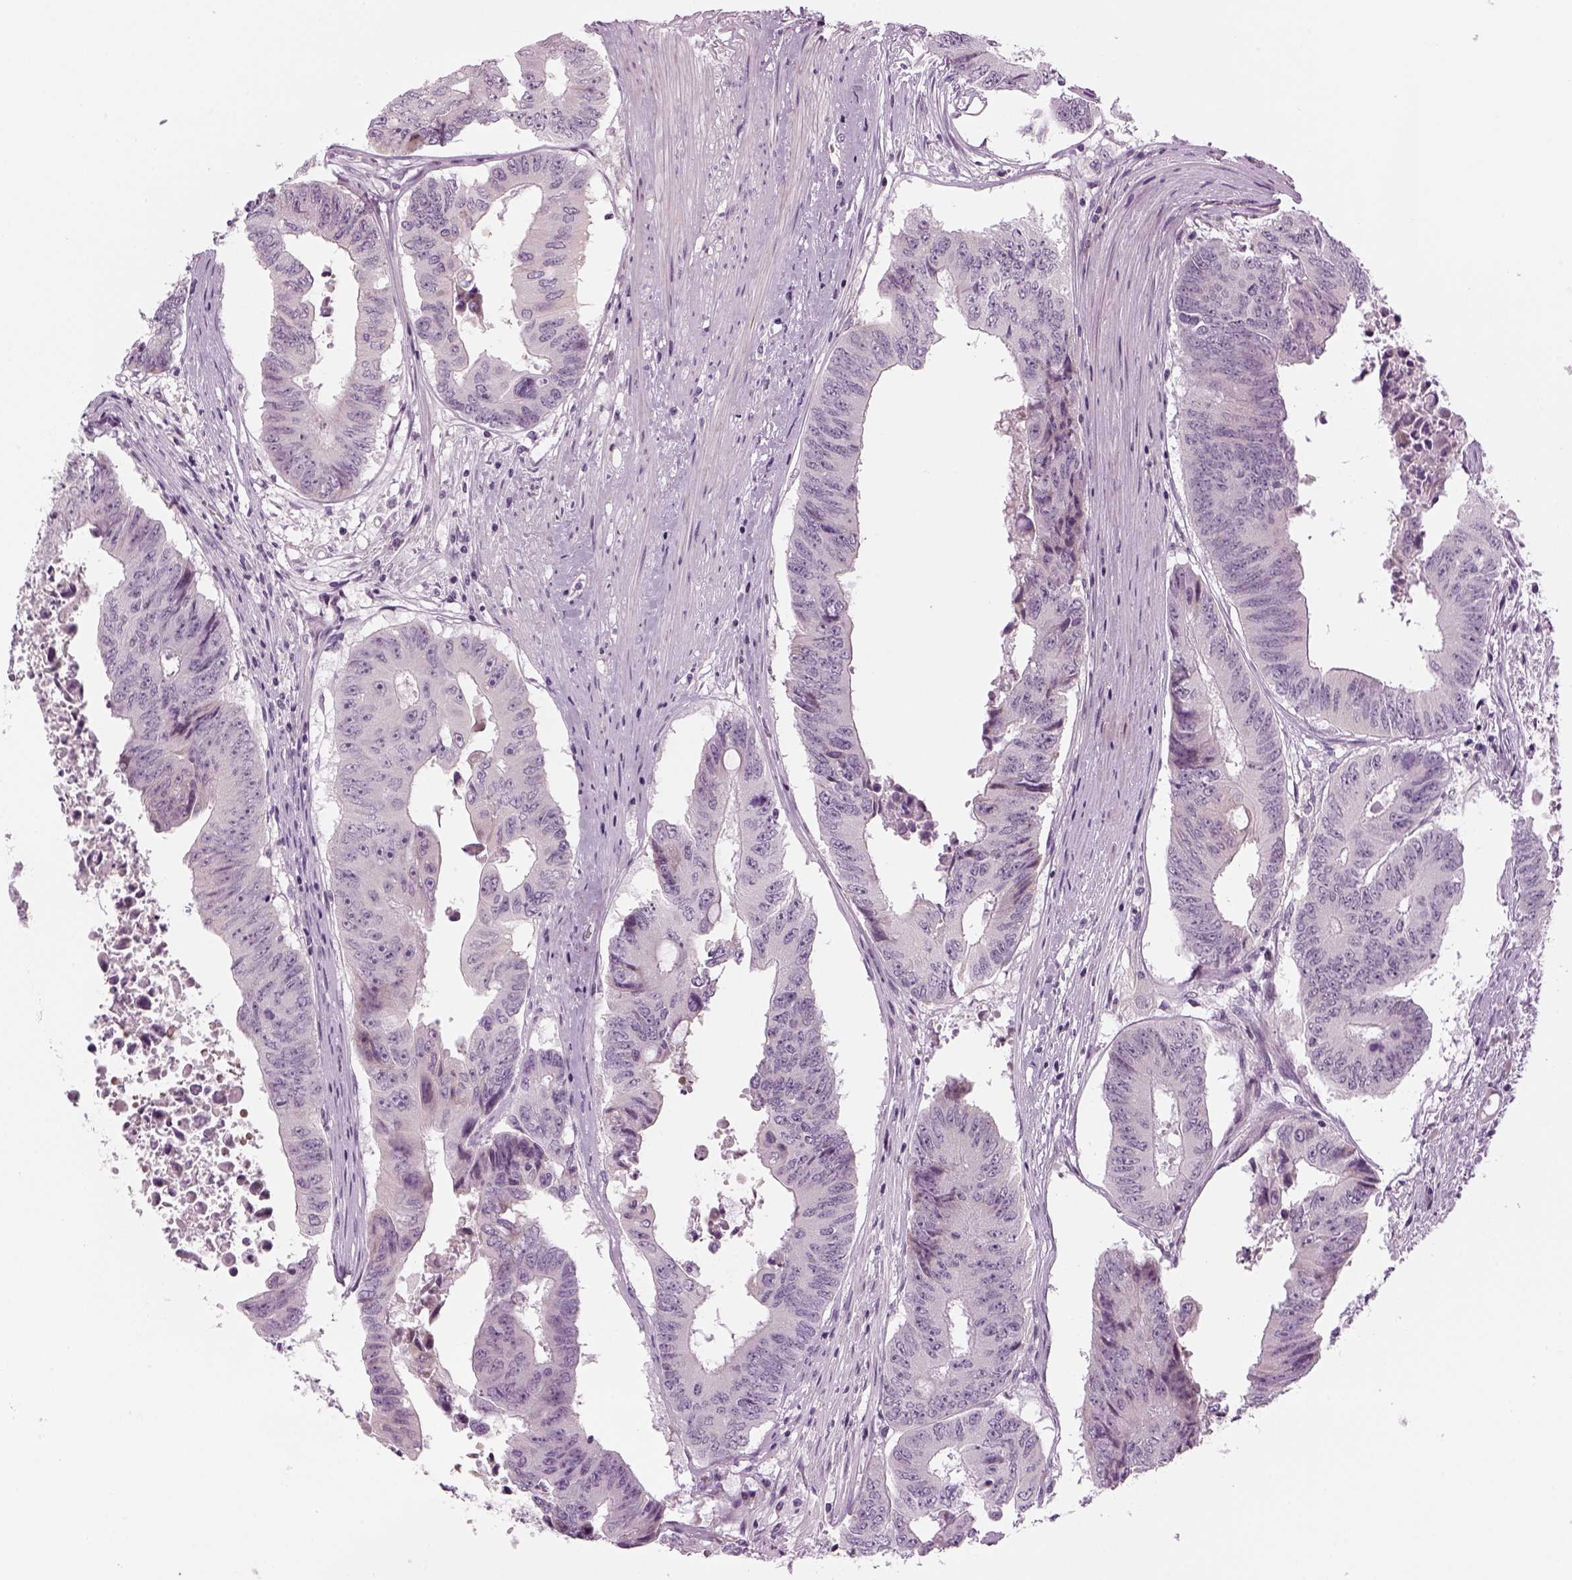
{"staining": {"intensity": "negative", "quantity": "none", "location": "none"}, "tissue": "colorectal cancer", "cell_type": "Tumor cells", "image_type": "cancer", "snomed": [{"axis": "morphology", "description": "Adenocarcinoma, NOS"}, {"axis": "topography", "description": "Rectum"}], "caption": "This is an IHC photomicrograph of human adenocarcinoma (colorectal). There is no positivity in tumor cells.", "gene": "LRRIQ3", "patient": {"sex": "male", "age": 59}}